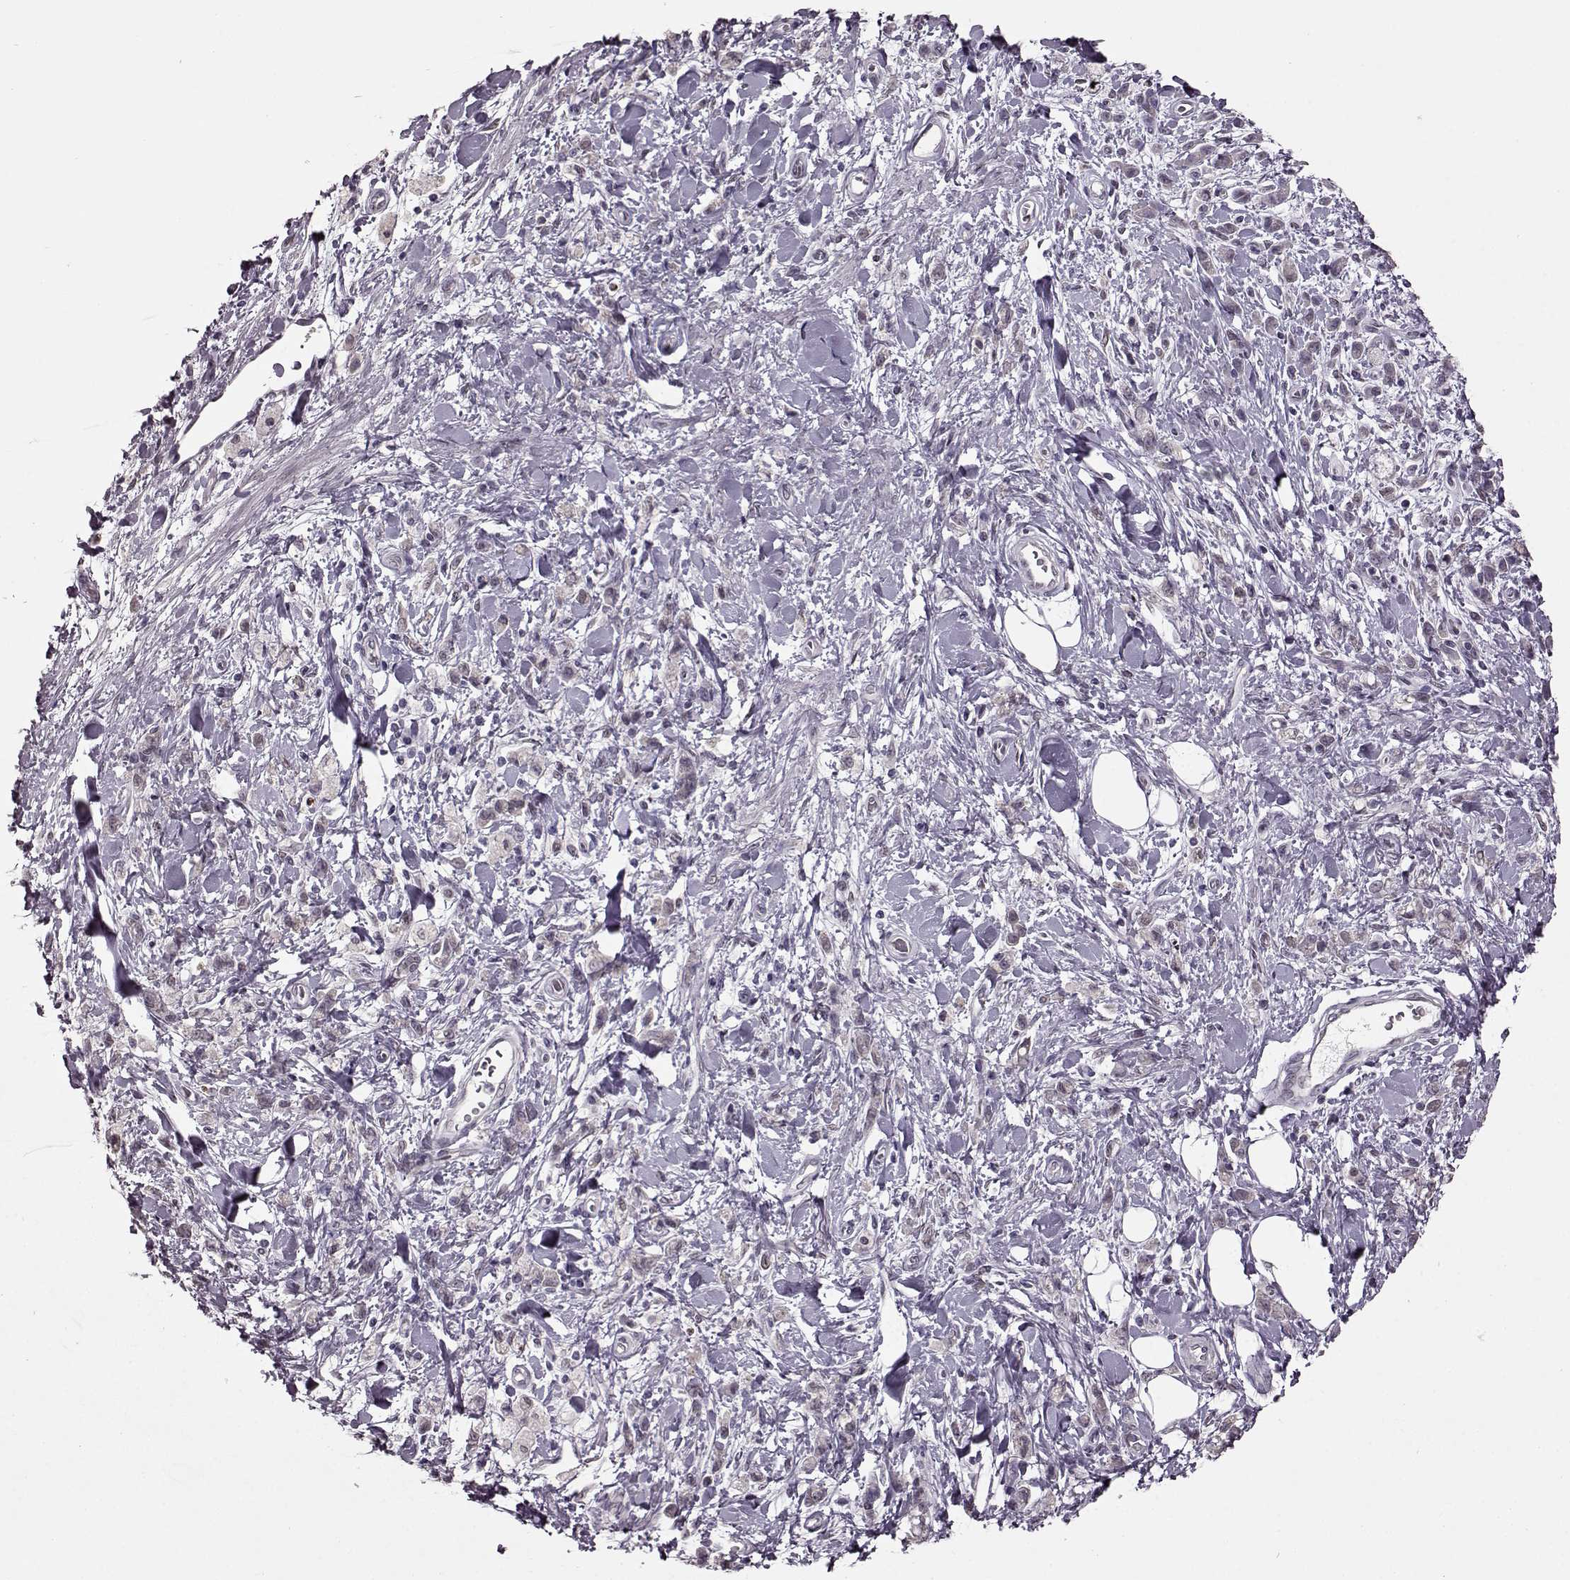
{"staining": {"intensity": "negative", "quantity": "none", "location": "none"}, "tissue": "stomach cancer", "cell_type": "Tumor cells", "image_type": "cancer", "snomed": [{"axis": "morphology", "description": "Adenocarcinoma, NOS"}, {"axis": "topography", "description": "Stomach"}], "caption": "High power microscopy photomicrograph of an immunohistochemistry micrograph of stomach cancer, revealing no significant expression in tumor cells. (DAB (3,3'-diaminobenzidine) immunohistochemistry visualized using brightfield microscopy, high magnification).", "gene": "STX1B", "patient": {"sex": "male", "age": 77}}